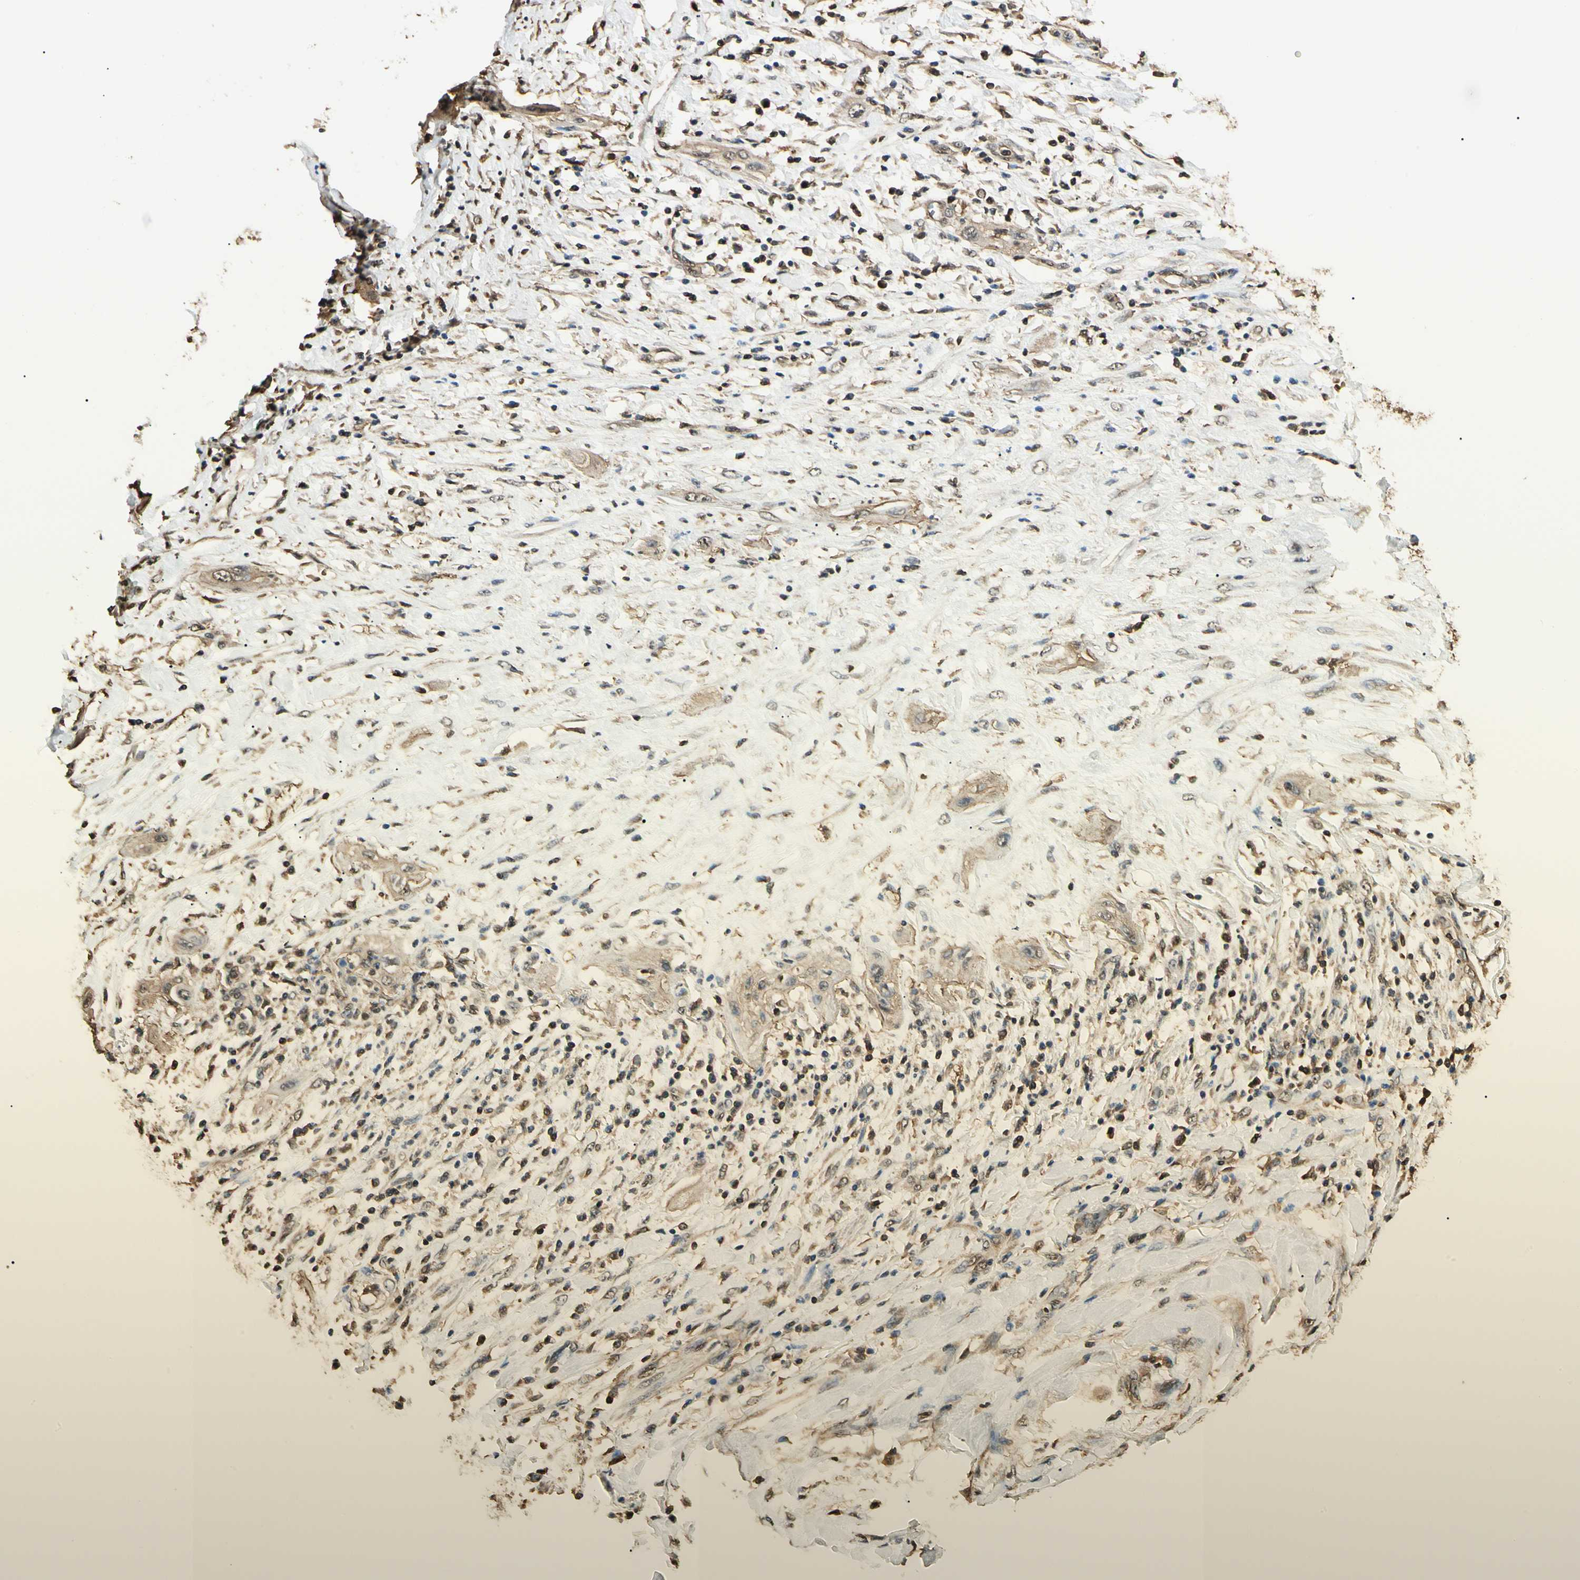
{"staining": {"intensity": "weak", "quantity": "25%-75%", "location": "cytoplasmic/membranous"}, "tissue": "lung cancer", "cell_type": "Tumor cells", "image_type": "cancer", "snomed": [{"axis": "morphology", "description": "Squamous cell carcinoma, NOS"}, {"axis": "topography", "description": "Lung"}], "caption": "Squamous cell carcinoma (lung) stained with immunohistochemistry exhibits weak cytoplasmic/membranous expression in about 25%-75% of tumor cells.", "gene": "YWHAE", "patient": {"sex": "female", "age": 47}}